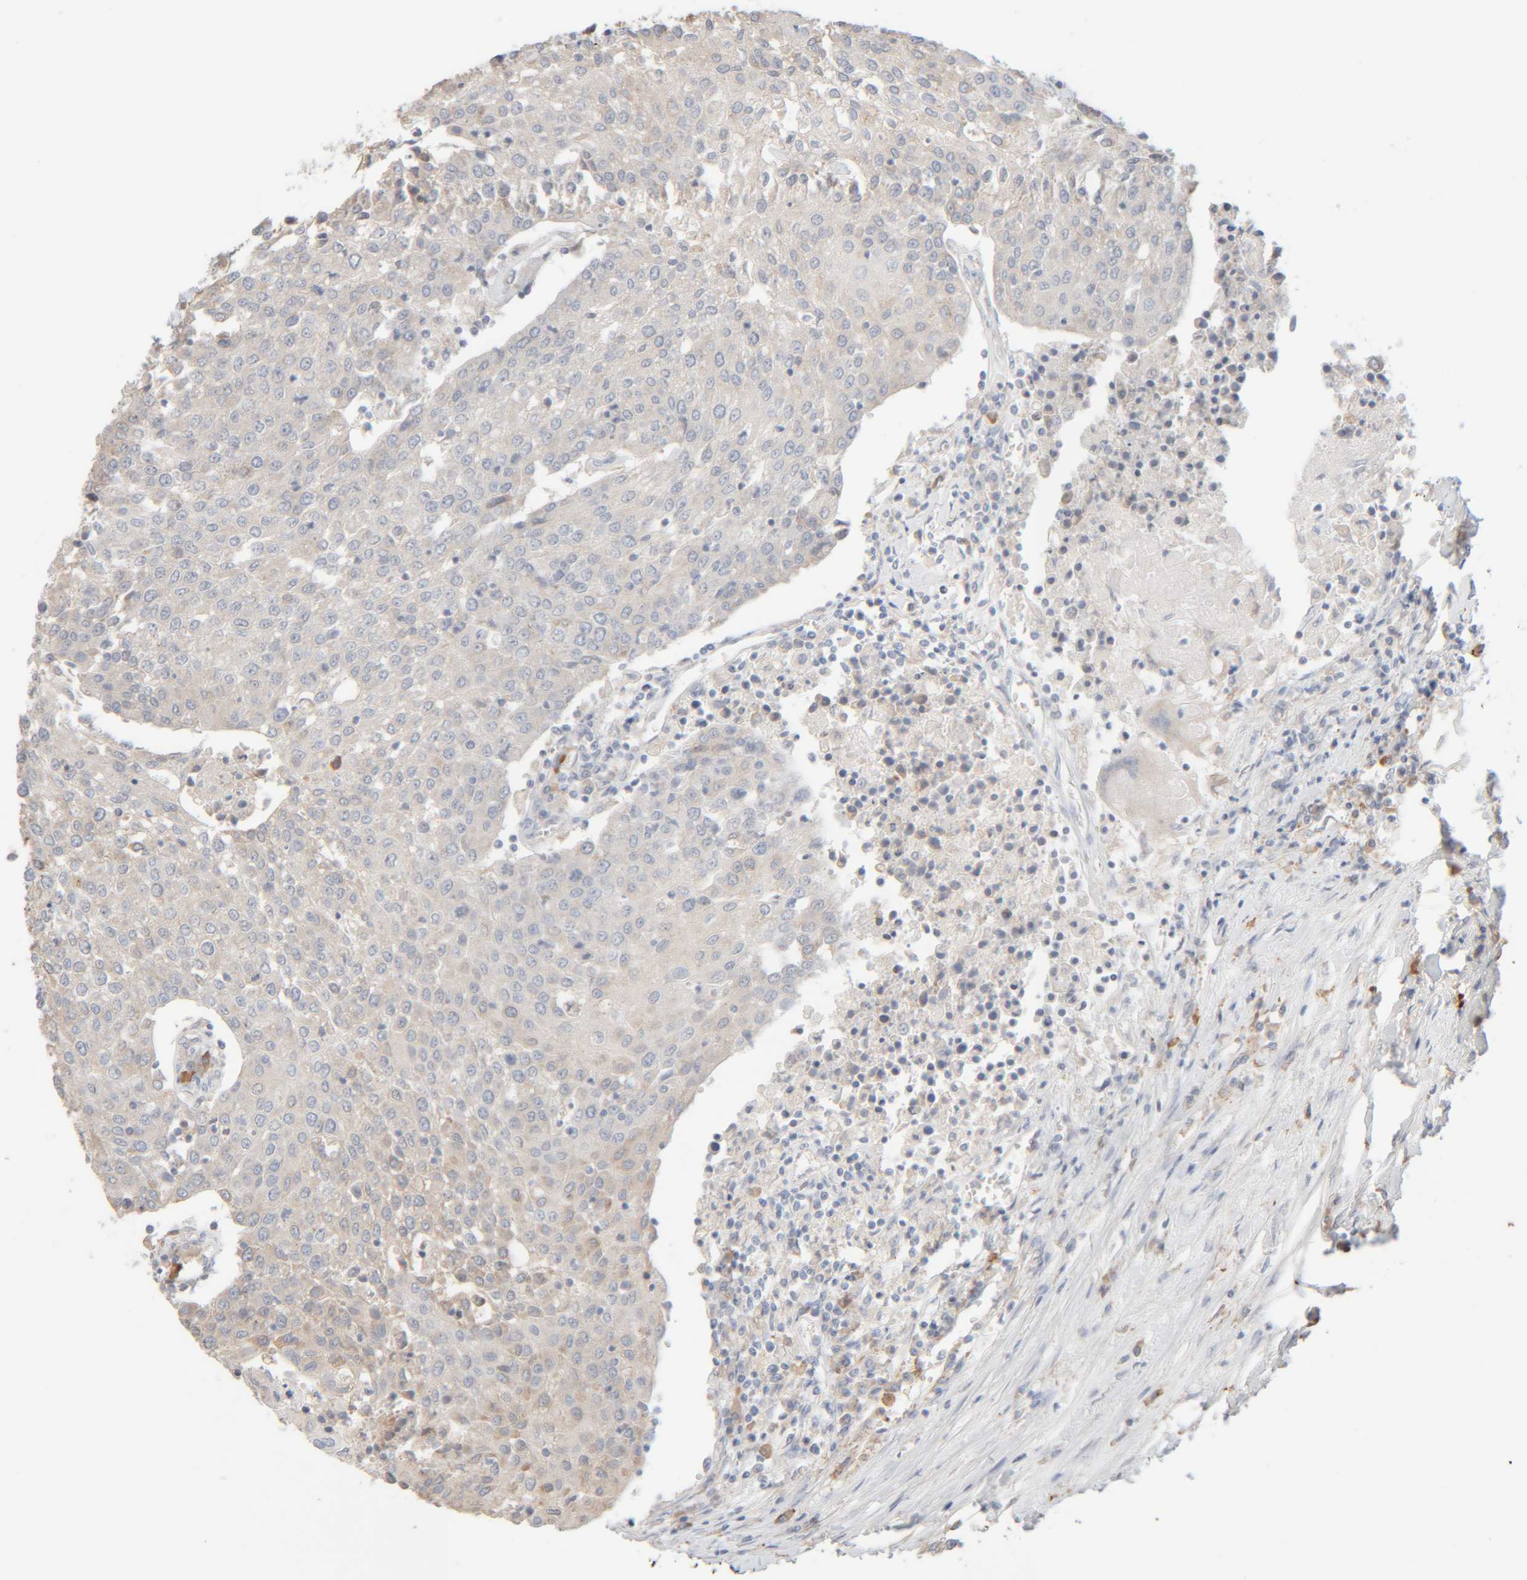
{"staining": {"intensity": "weak", "quantity": "<25%", "location": "cytoplasmic/membranous"}, "tissue": "urothelial cancer", "cell_type": "Tumor cells", "image_type": "cancer", "snomed": [{"axis": "morphology", "description": "Urothelial carcinoma, High grade"}, {"axis": "topography", "description": "Urinary bladder"}], "caption": "This is a photomicrograph of immunohistochemistry (IHC) staining of urothelial cancer, which shows no positivity in tumor cells.", "gene": "RIDA", "patient": {"sex": "female", "age": 85}}